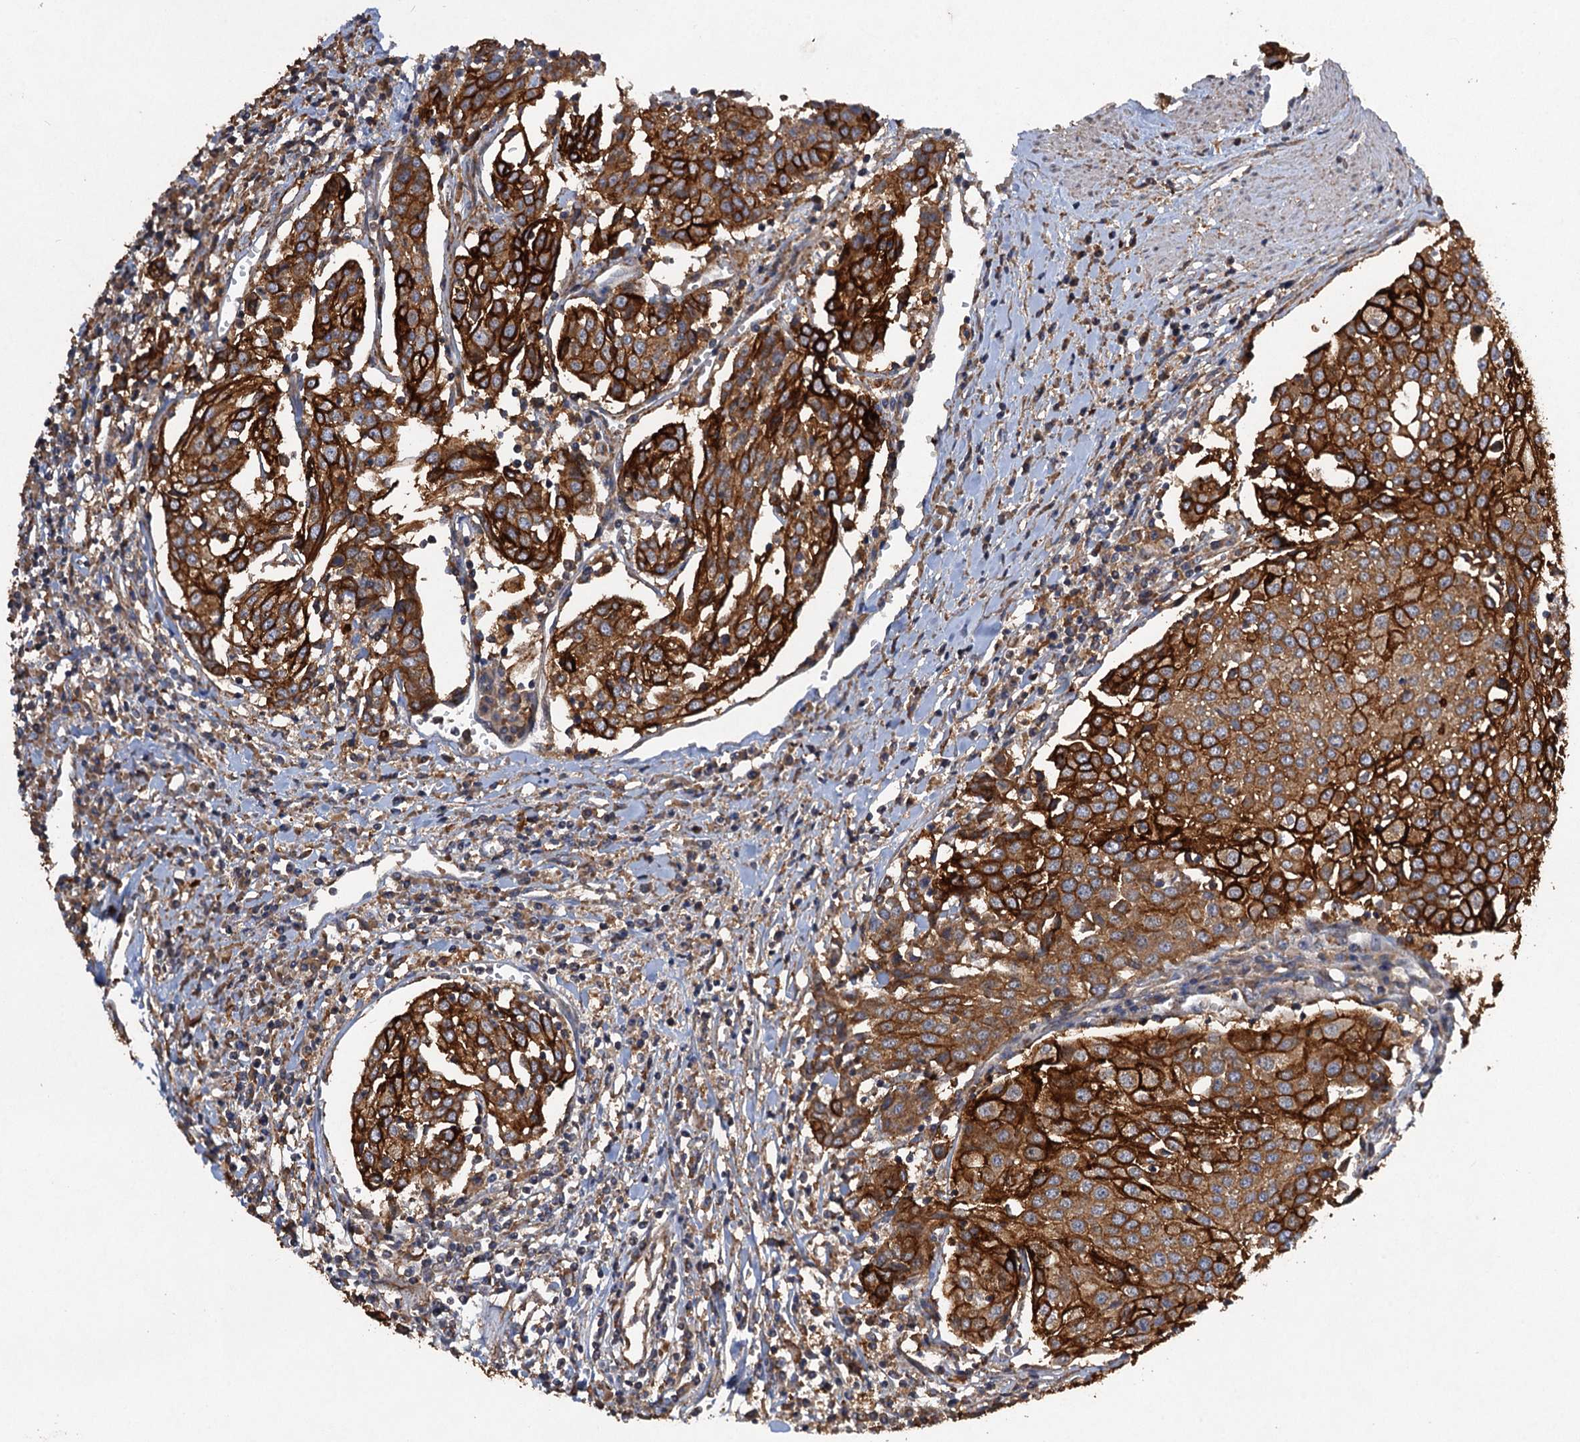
{"staining": {"intensity": "strong", "quantity": ">75%", "location": "cytoplasmic/membranous"}, "tissue": "urothelial cancer", "cell_type": "Tumor cells", "image_type": "cancer", "snomed": [{"axis": "morphology", "description": "Urothelial carcinoma, High grade"}, {"axis": "topography", "description": "Urinary bladder"}], "caption": "Urothelial cancer tissue exhibits strong cytoplasmic/membranous staining in approximately >75% of tumor cells, visualized by immunohistochemistry. The protein is shown in brown color, while the nuclei are stained blue.", "gene": "SCUBE3", "patient": {"sex": "female", "age": 85}}